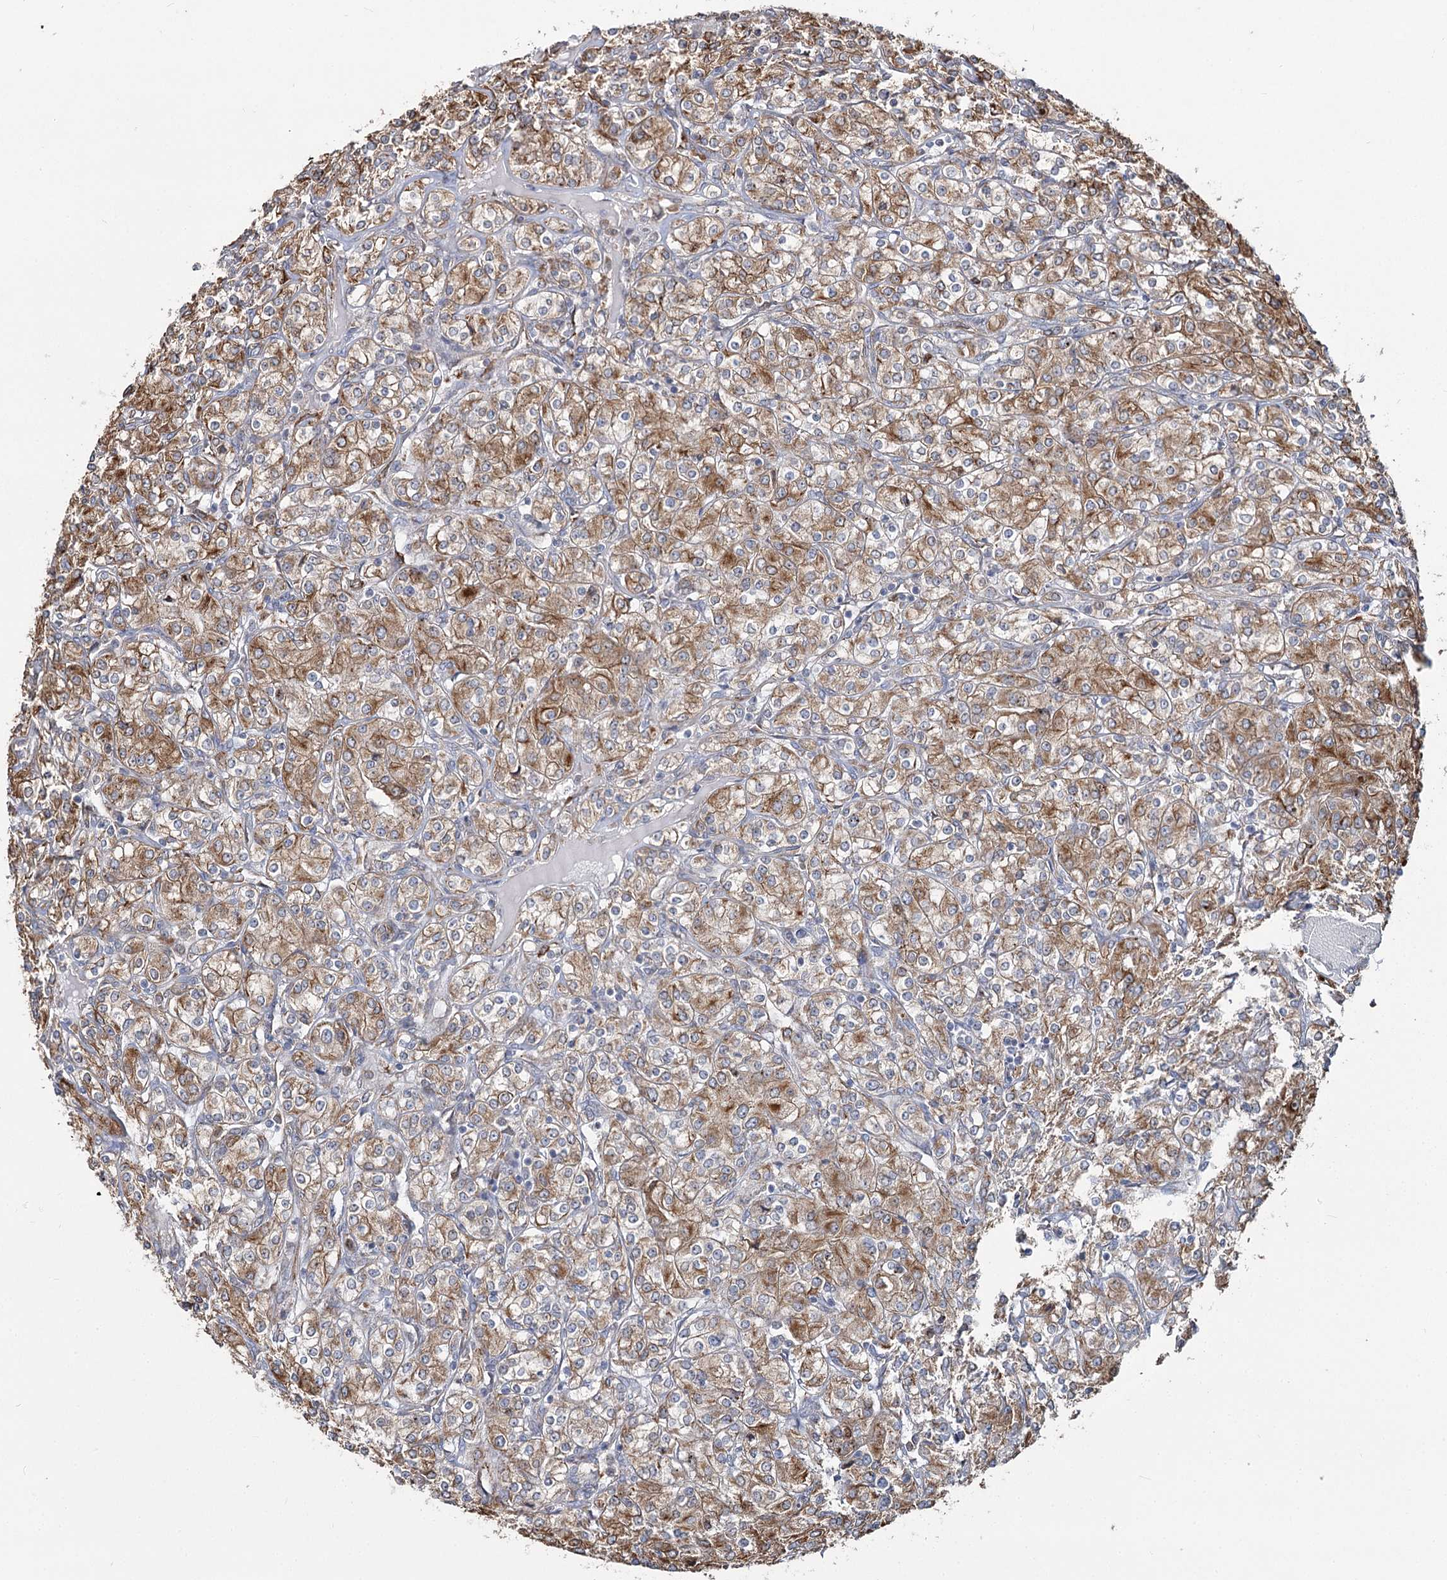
{"staining": {"intensity": "moderate", "quantity": ">75%", "location": "cytoplasmic/membranous"}, "tissue": "renal cancer", "cell_type": "Tumor cells", "image_type": "cancer", "snomed": [{"axis": "morphology", "description": "Adenocarcinoma, NOS"}, {"axis": "topography", "description": "Kidney"}], "caption": "The photomicrograph displays immunohistochemical staining of renal cancer (adenocarcinoma). There is moderate cytoplasmic/membranous expression is appreciated in about >75% of tumor cells.", "gene": "ZCCHC9", "patient": {"sex": "male", "age": 77}}